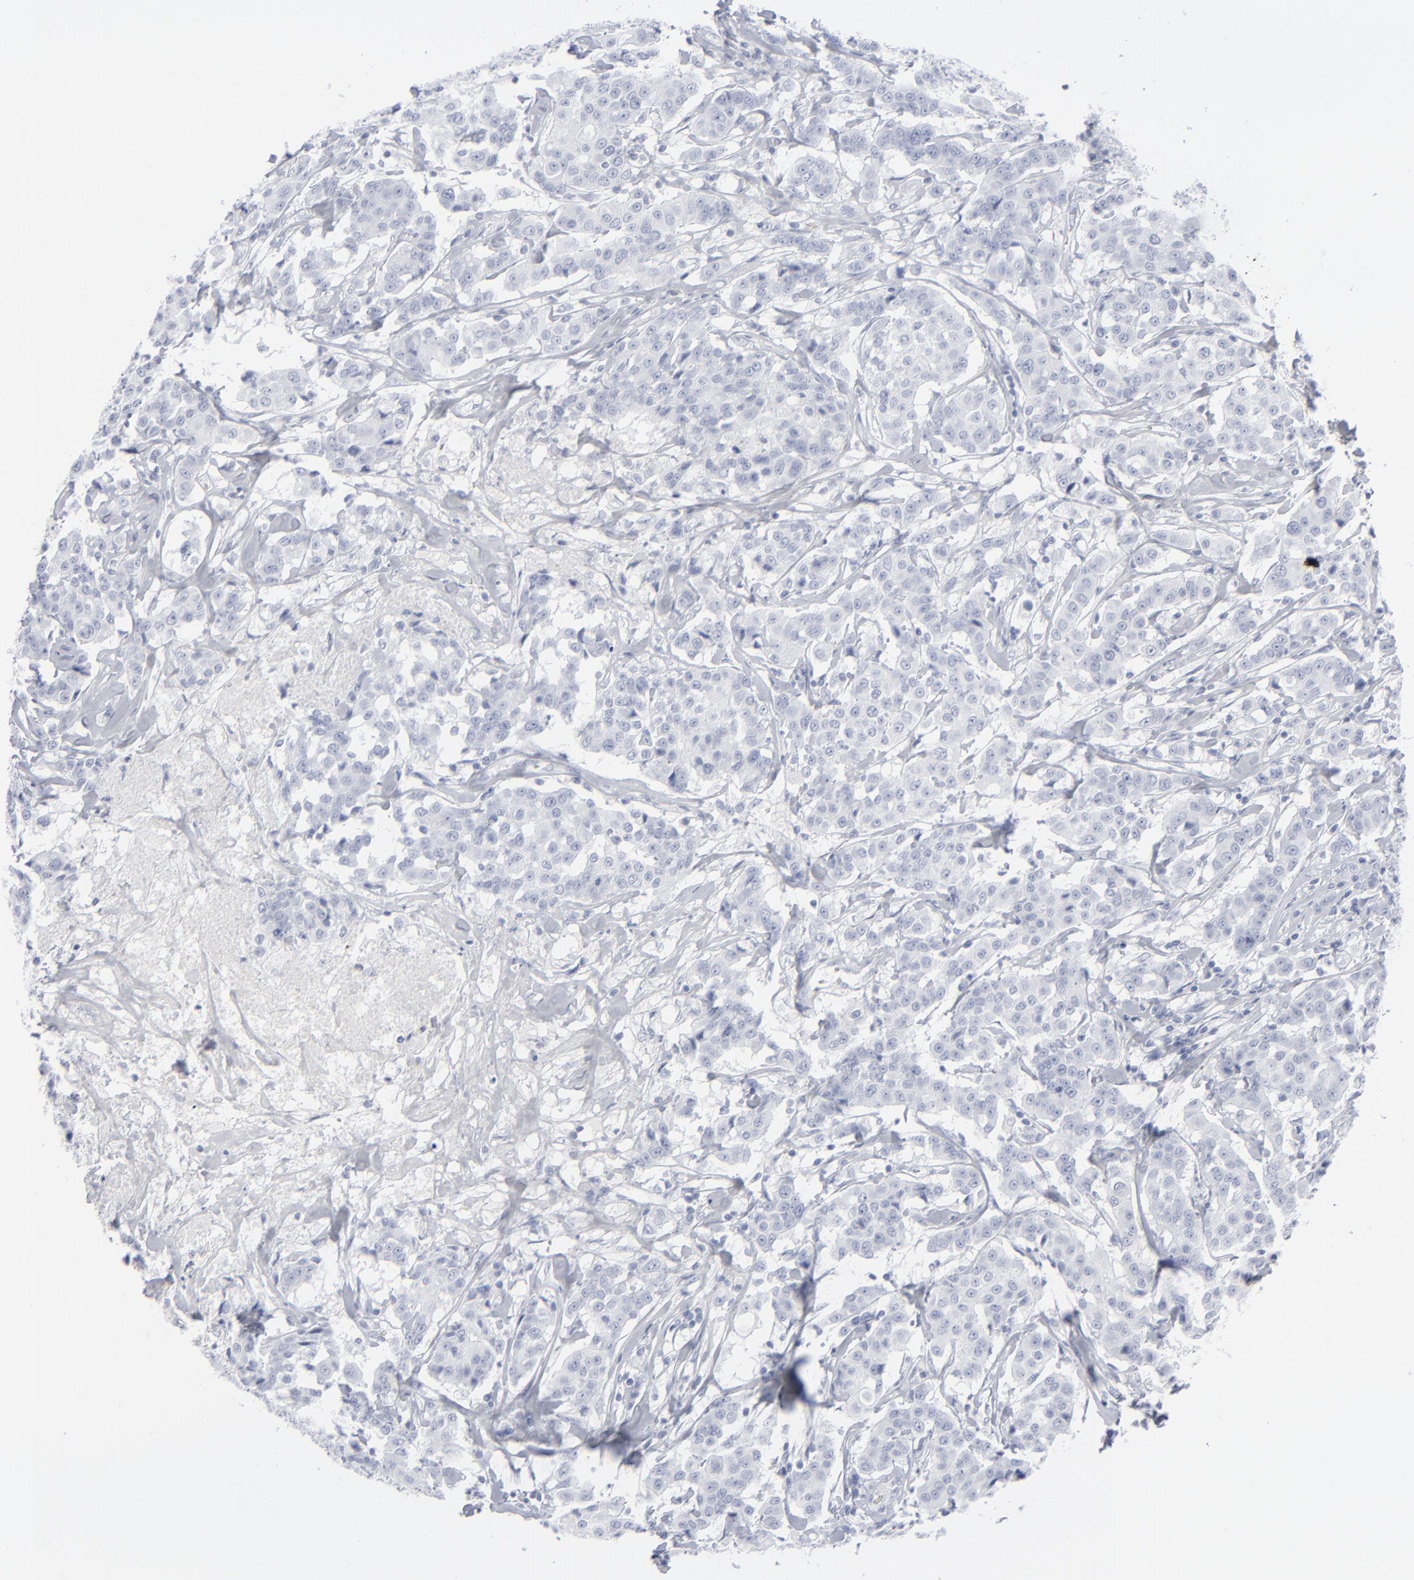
{"staining": {"intensity": "negative", "quantity": "none", "location": "none"}, "tissue": "breast cancer", "cell_type": "Tumor cells", "image_type": "cancer", "snomed": [{"axis": "morphology", "description": "Duct carcinoma"}, {"axis": "topography", "description": "Breast"}], "caption": "The micrograph demonstrates no staining of tumor cells in breast intraductal carcinoma.", "gene": "MSLN", "patient": {"sex": "female", "age": 27}}